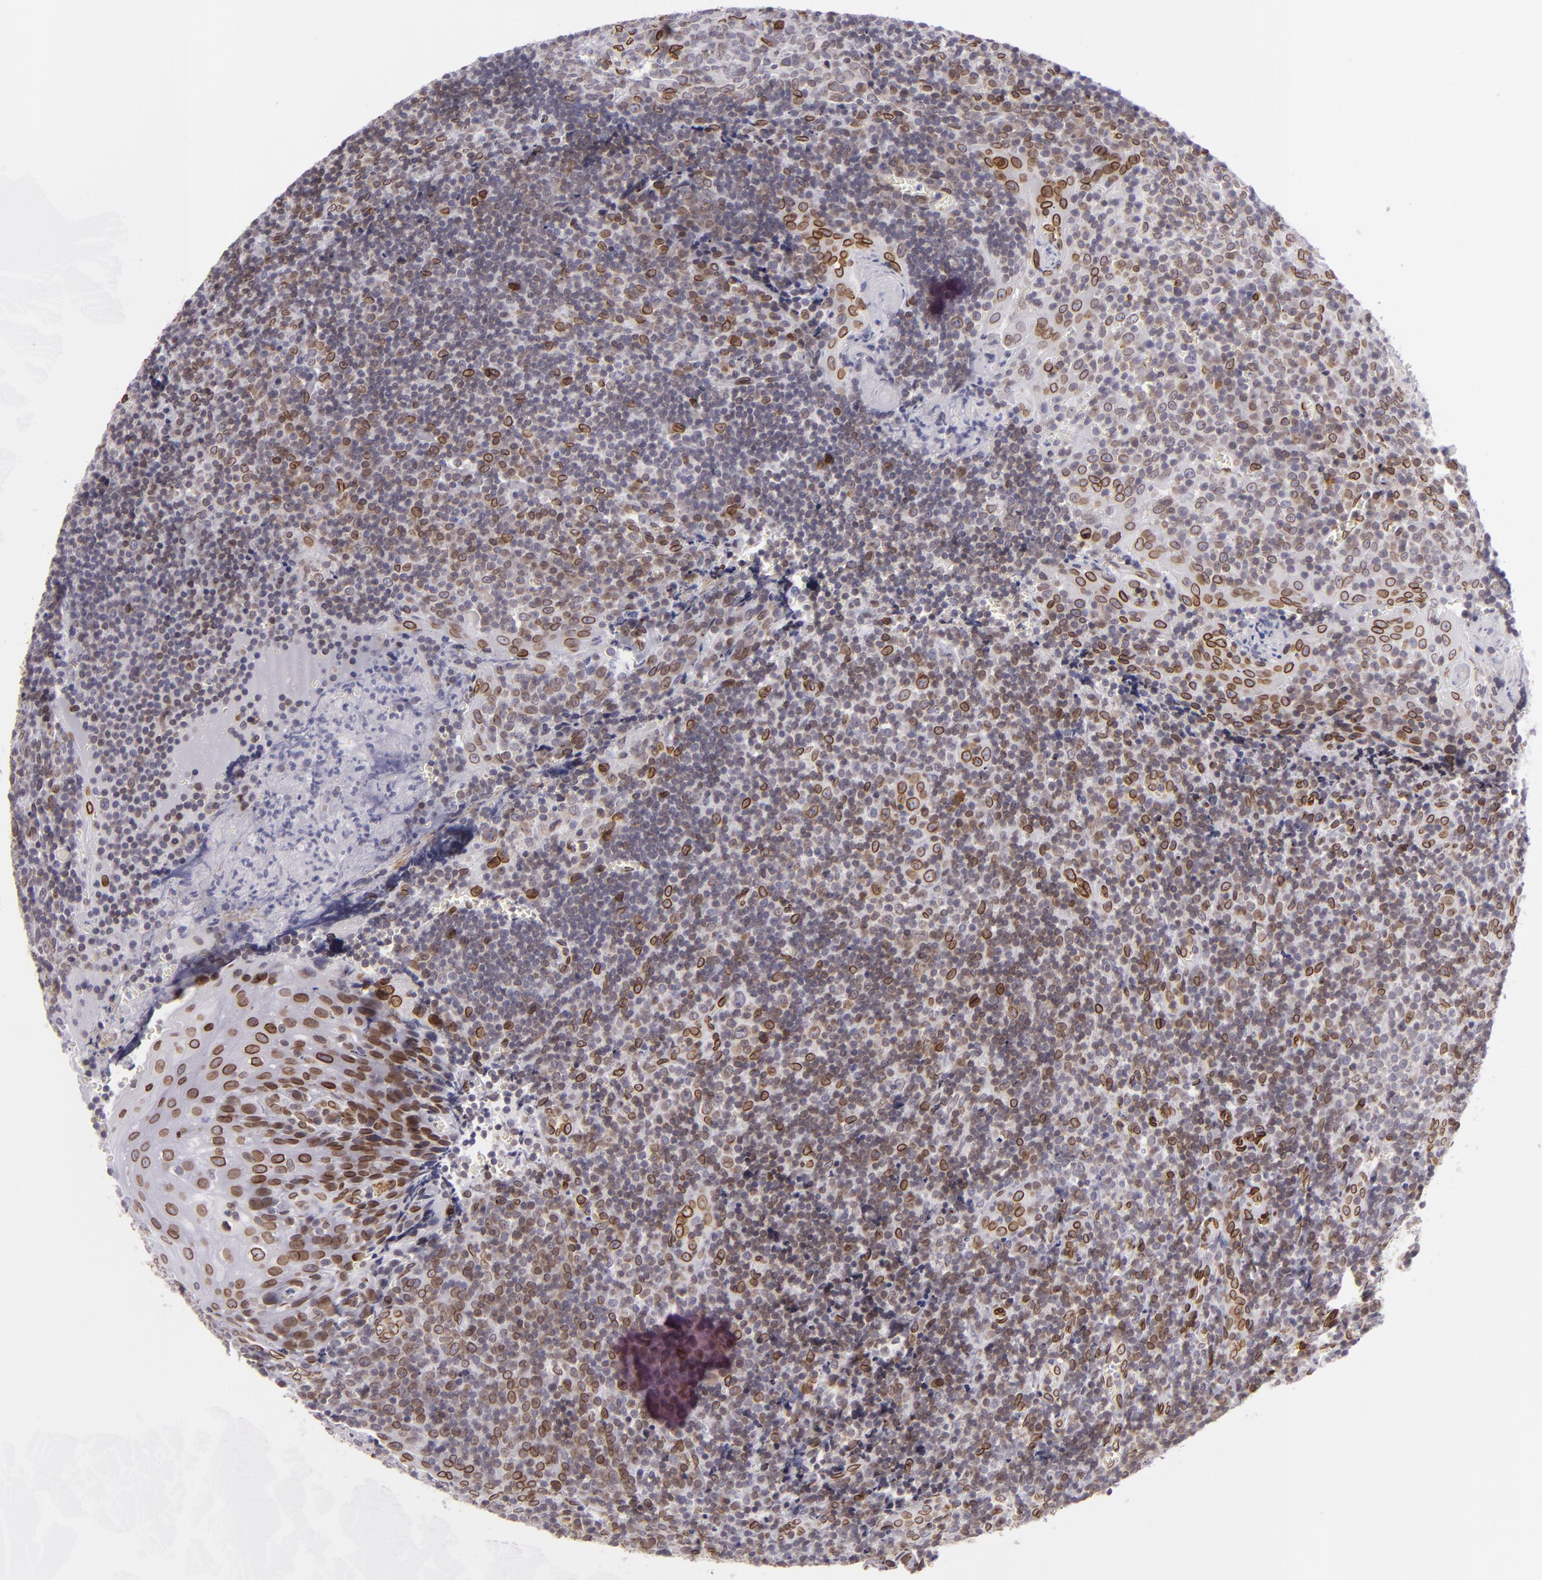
{"staining": {"intensity": "strong", "quantity": "25%-75%", "location": "nuclear"}, "tissue": "tonsil", "cell_type": "Germinal center cells", "image_type": "normal", "snomed": [{"axis": "morphology", "description": "Normal tissue, NOS"}, {"axis": "topography", "description": "Tonsil"}], "caption": "Immunohistochemistry image of normal human tonsil stained for a protein (brown), which exhibits high levels of strong nuclear positivity in approximately 25%-75% of germinal center cells.", "gene": "EMD", "patient": {"sex": "male", "age": 20}}